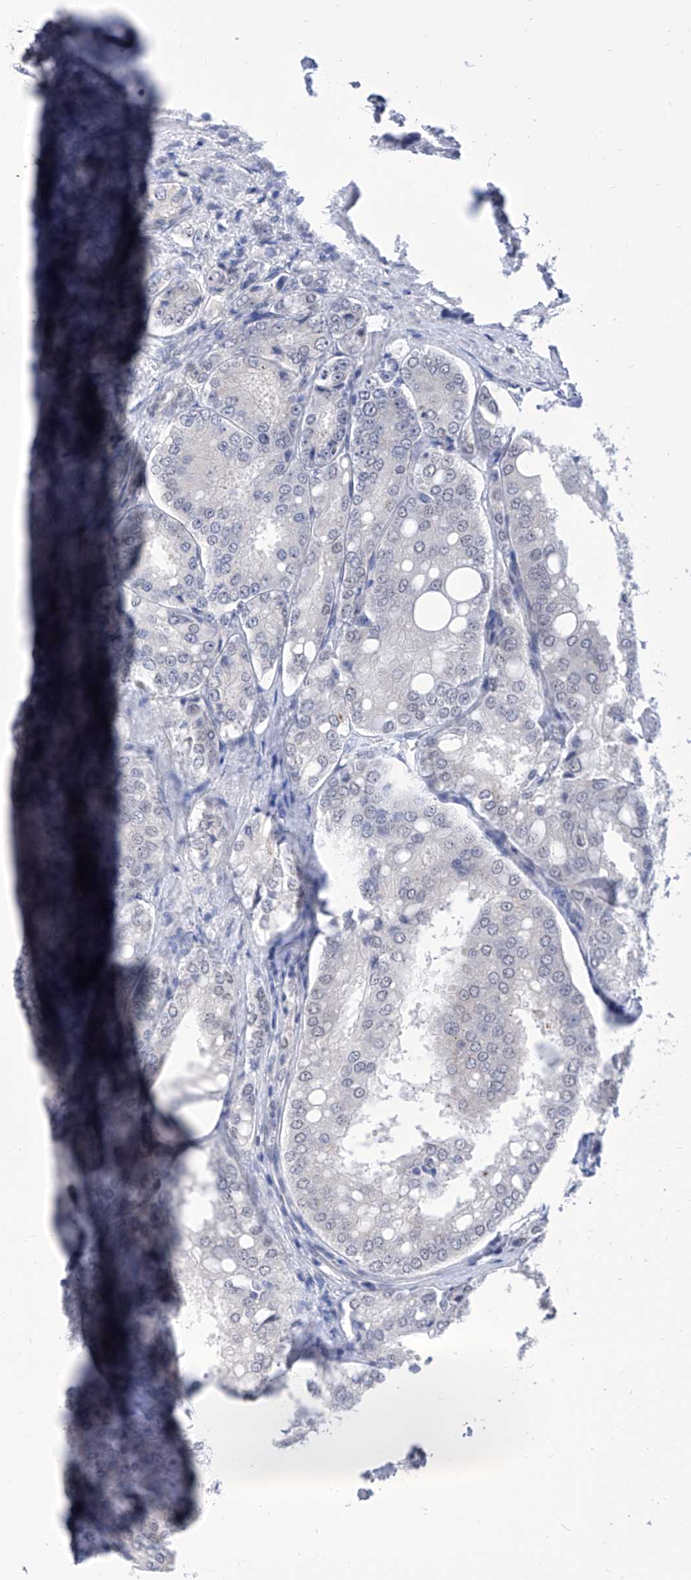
{"staining": {"intensity": "negative", "quantity": "none", "location": "none"}, "tissue": "prostate cancer", "cell_type": "Tumor cells", "image_type": "cancer", "snomed": [{"axis": "morphology", "description": "Adenocarcinoma, High grade"}, {"axis": "topography", "description": "Prostate"}], "caption": "Prostate adenocarcinoma (high-grade) was stained to show a protein in brown. There is no significant expression in tumor cells.", "gene": "SART1", "patient": {"sex": "male", "age": 50}}